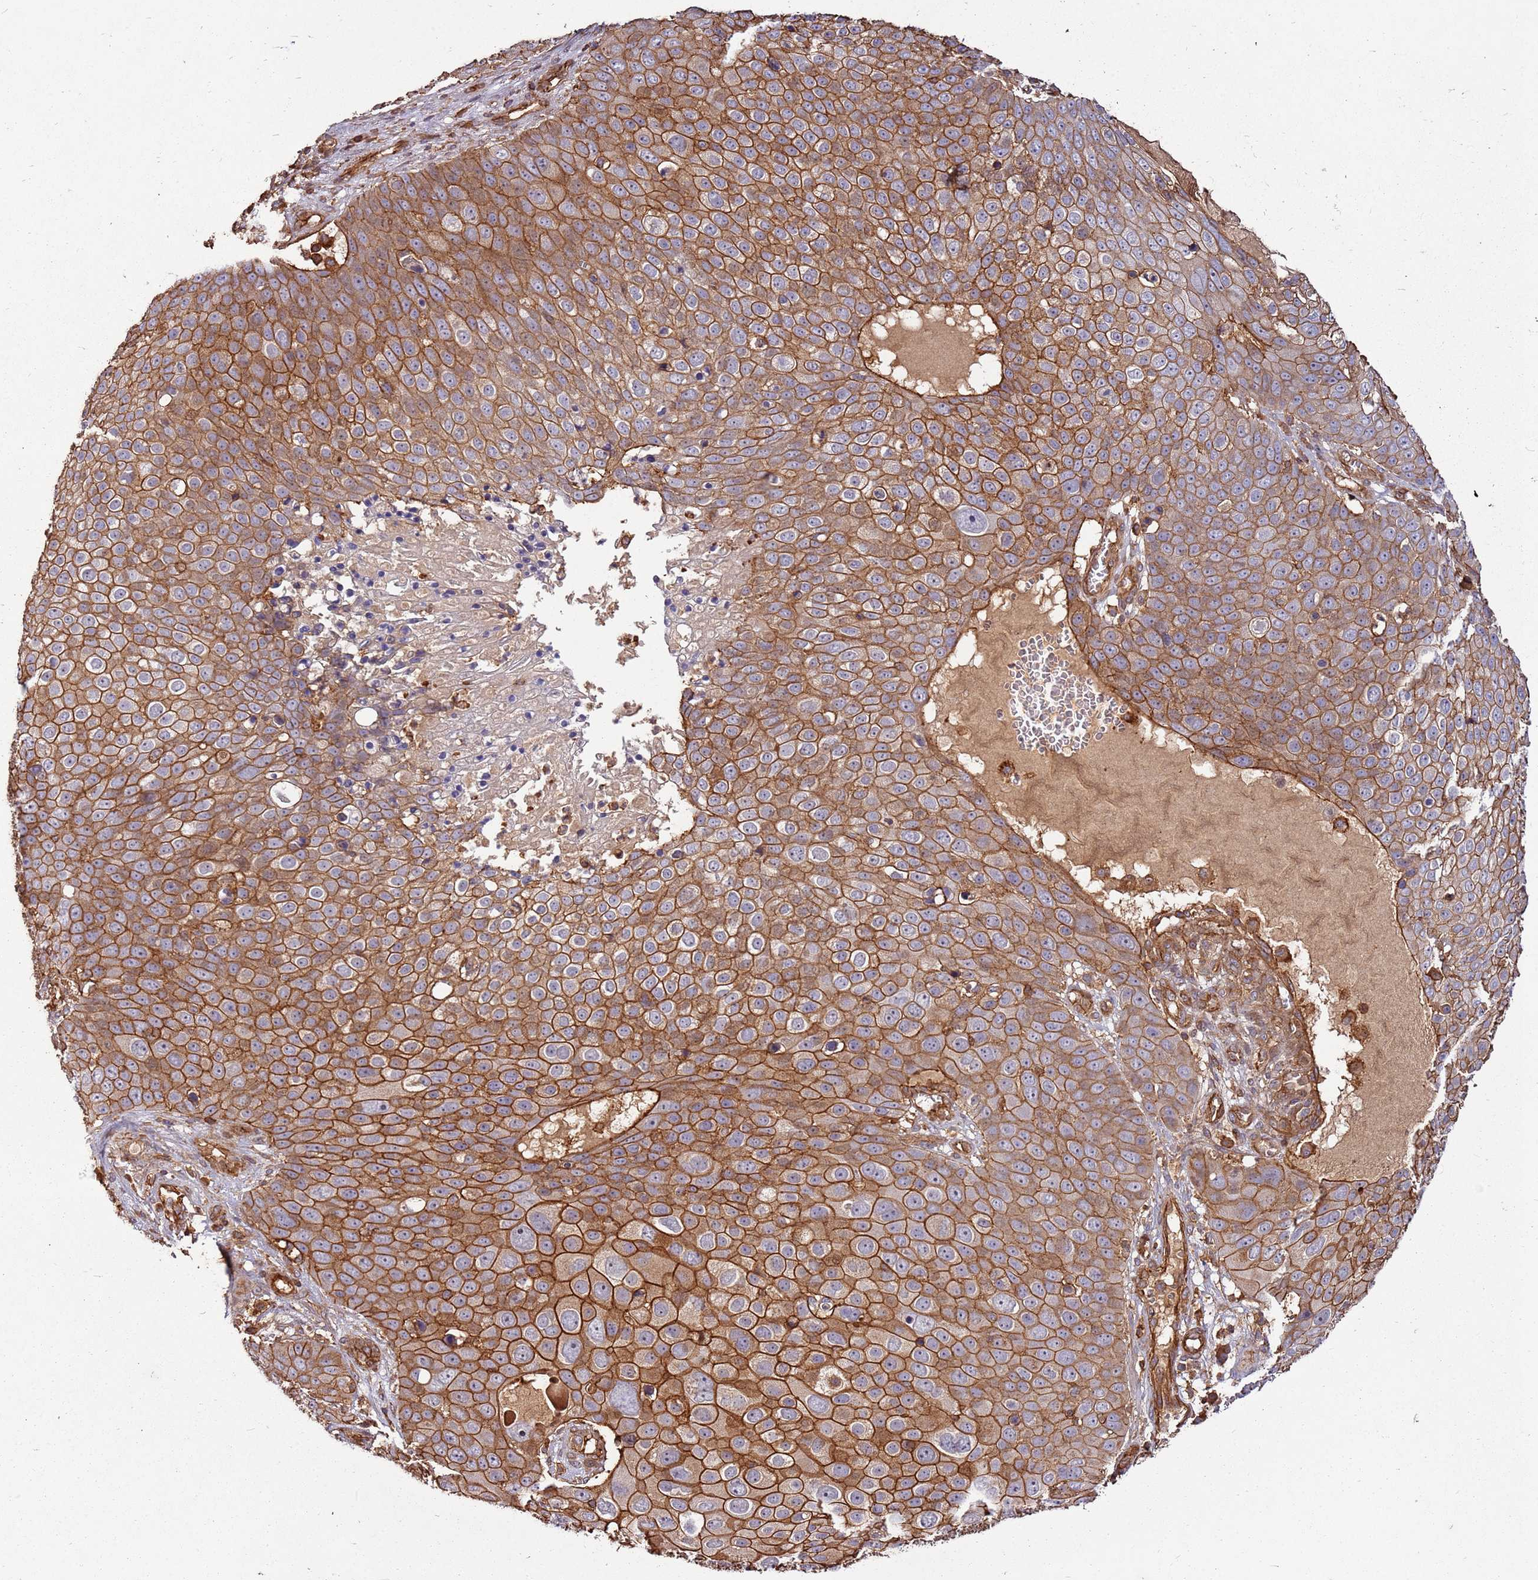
{"staining": {"intensity": "moderate", "quantity": ">75%", "location": "cytoplasmic/membranous"}, "tissue": "skin cancer", "cell_type": "Tumor cells", "image_type": "cancer", "snomed": [{"axis": "morphology", "description": "Squamous cell carcinoma, NOS"}, {"axis": "topography", "description": "Skin"}], "caption": "A medium amount of moderate cytoplasmic/membranous positivity is seen in approximately >75% of tumor cells in squamous cell carcinoma (skin) tissue.", "gene": "ACVR2A", "patient": {"sex": "male", "age": 71}}